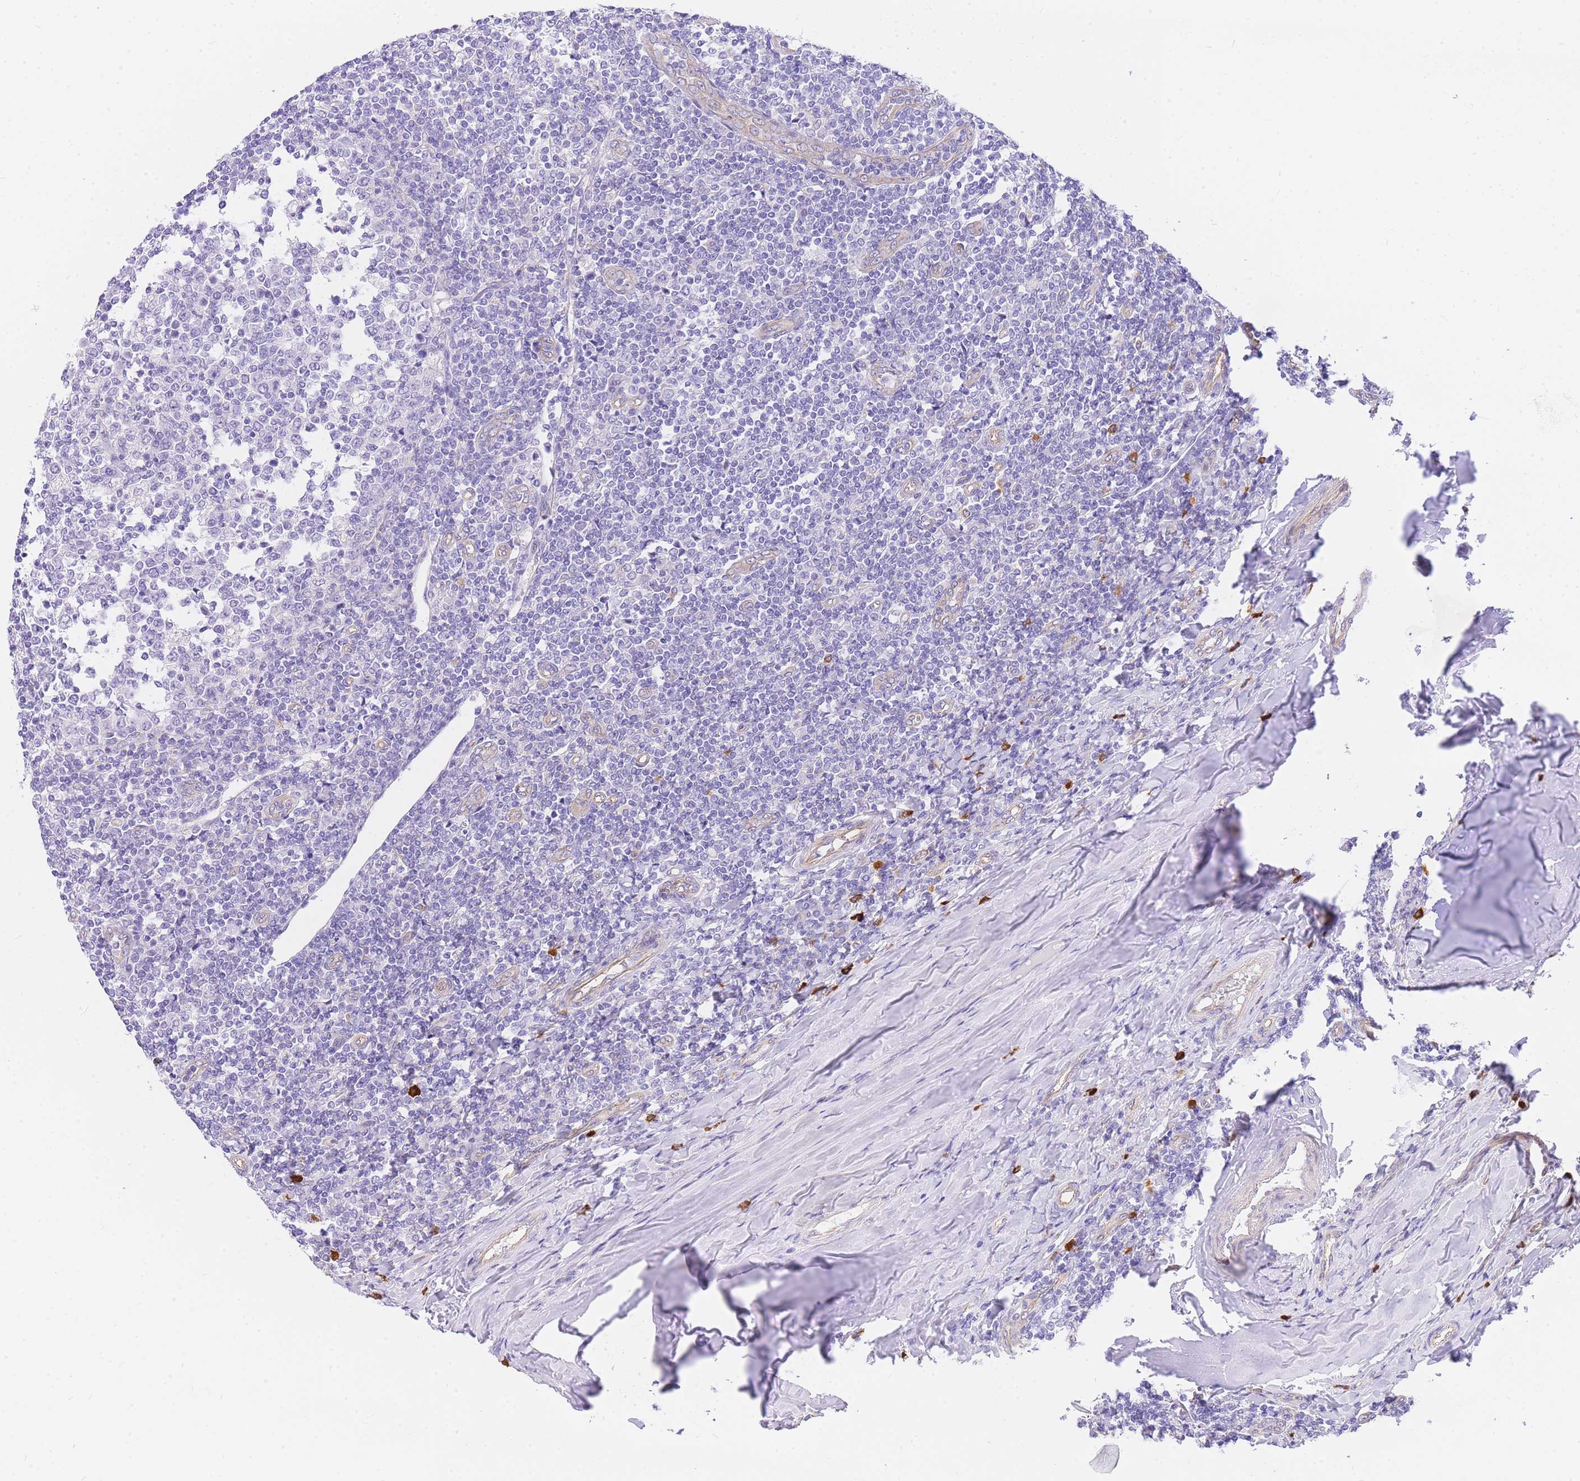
{"staining": {"intensity": "negative", "quantity": "none", "location": "none"}, "tissue": "tonsil", "cell_type": "Germinal center cells", "image_type": "normal", "snomed": [{"axis": "morphology", "description": "Normal tissue, NOS"}, {"axis": "topography", "description": "Tonsil"}], "caption": "Immunohistochemistry micrograph of benign tonsil: human tonsil stained with DAB reveals no significant protein positivity in germinal center cells.", "gene": "SRSF12", "patient": {"sex": "female", "age": 19}}